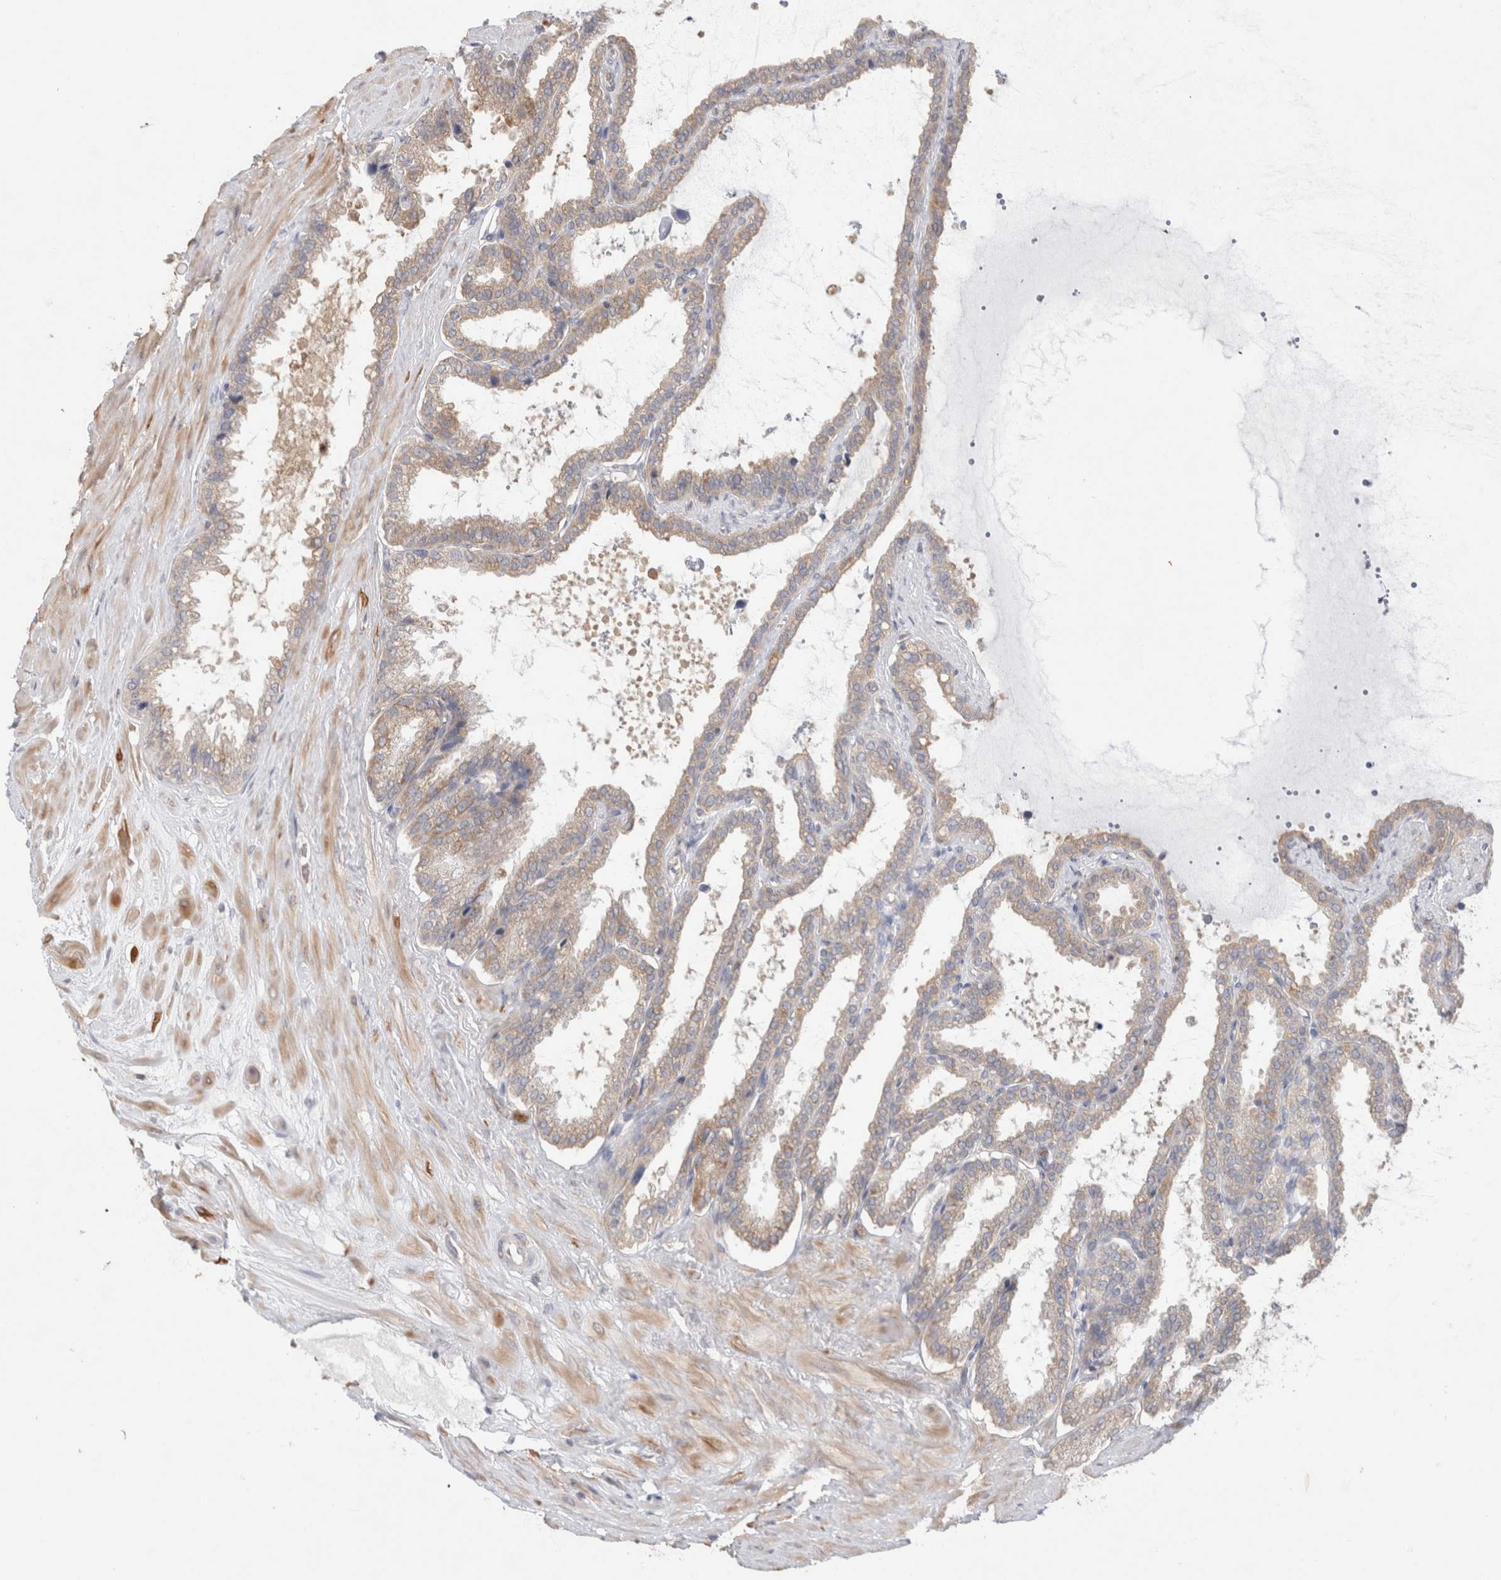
{"staining": {"intensity": "moderate", "quantity": "<25%", "location": "cytoplasmic/membranous"}, "tissue": "seminal vesicle", "cell_type": "Glandular cells", "image_type": "normal", "snomed": [{"axis": "morphology", "description": "Normal tissue, NOS"}, {"axis": "topography", "description": "Seminal veicle"}], "caption": "Protein expression analysis of unremarkable seminal vesicle demonstrates moderate cytoplasmic/membranous expression in about <25% of glandular cells. (brown staining indicates protein expression, while blue staining denotes nuclei).", "gene": "NDOR1", "patient": {"sex": "male", "age": 46}}